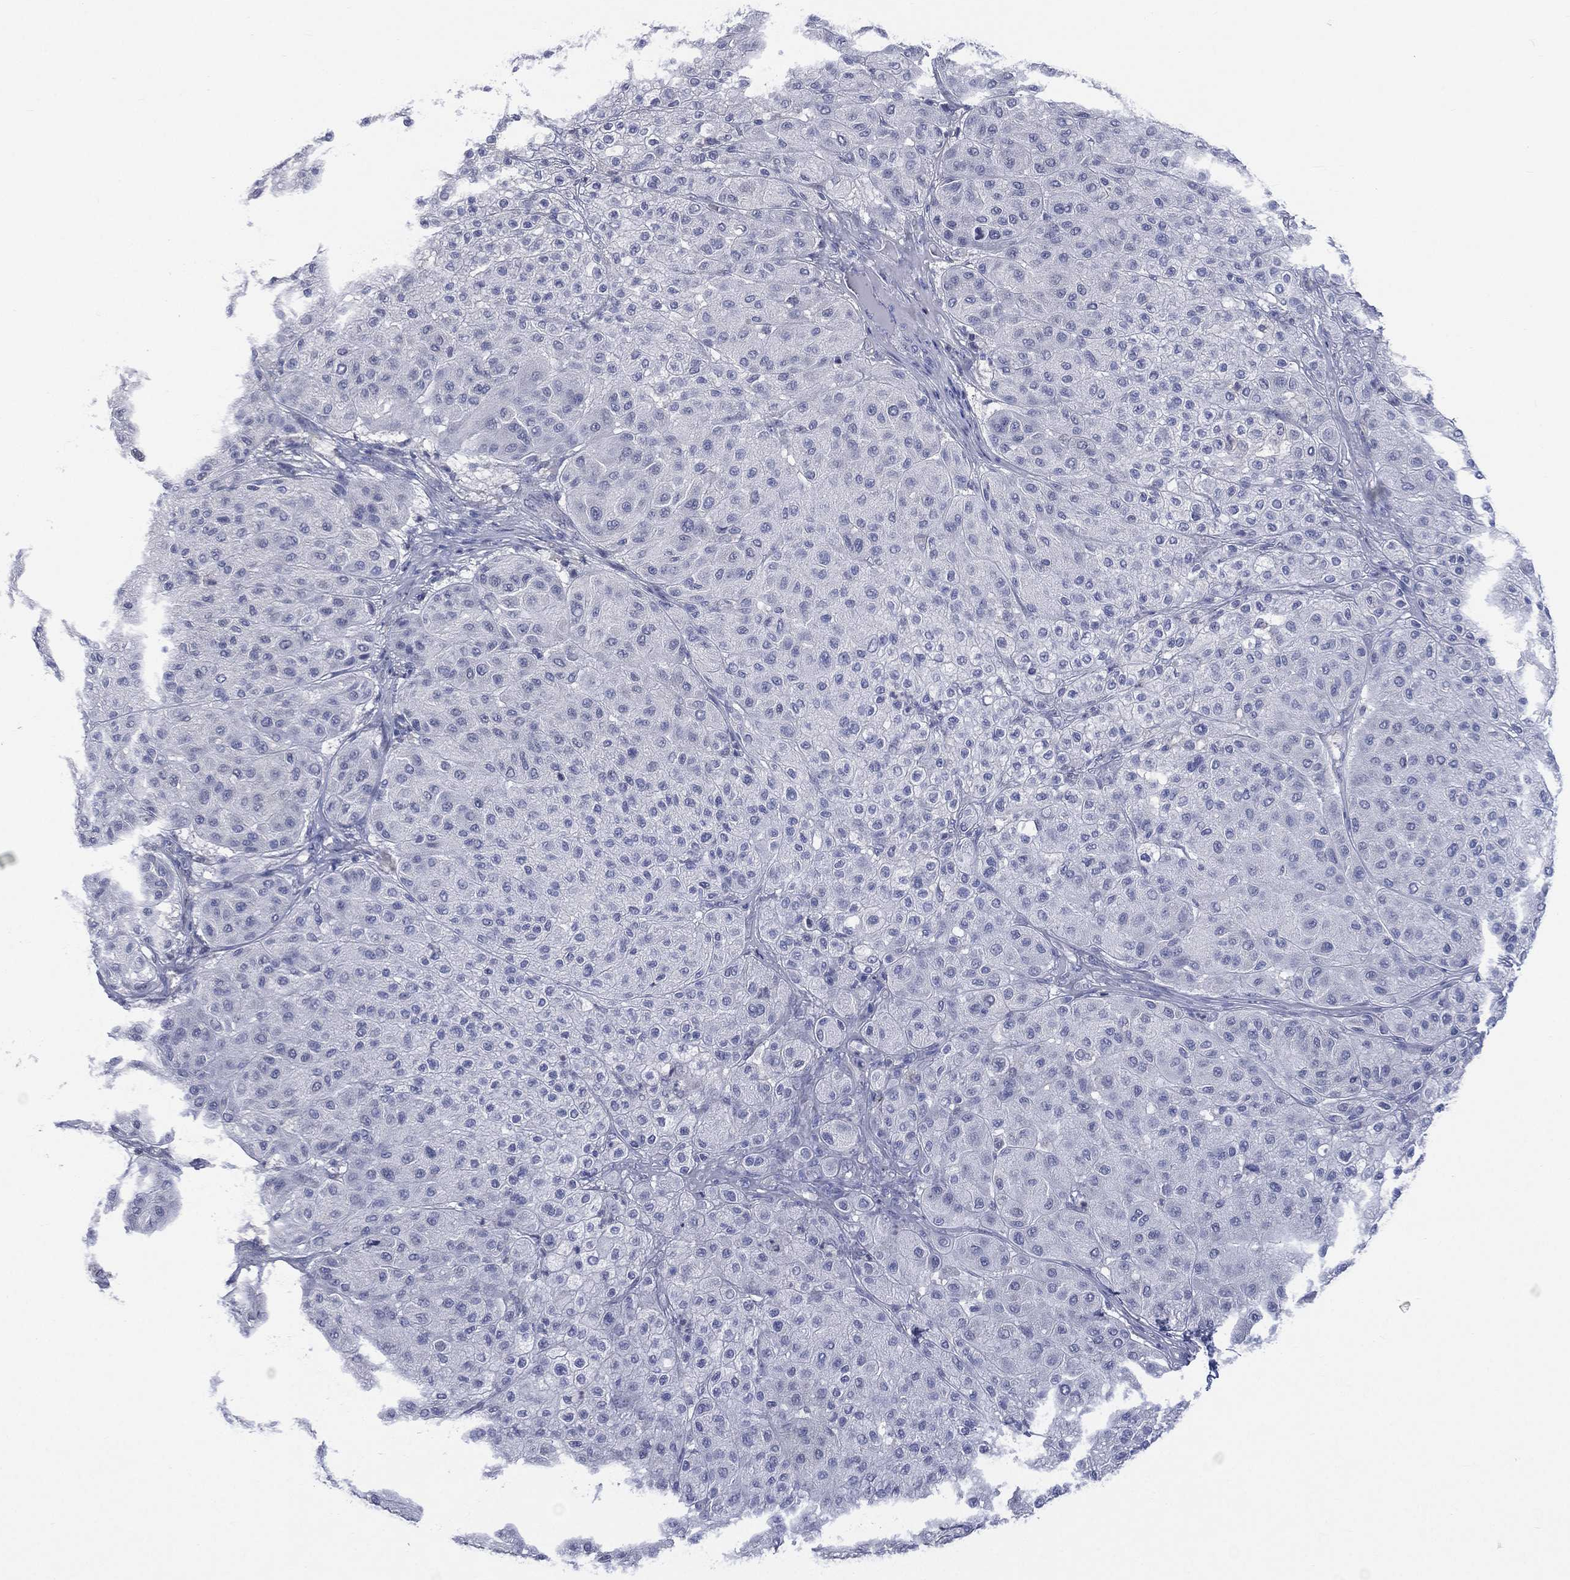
{"staining": {"intensity": "negative", "quantity": "none", "location": "none"}, "tissue": "melanoma", "cell_type": "Tumor cells", "image_type": "cancer", "snomed": [{"axis": "morphology", "description": "Malignant melanoma, Metastatic site"}, {"axis": "topography", "description": "Smooth muscle"}], "caption": "An image of melanoma stained for a protein shows no brown staining in tumor cells. Brightfield microscopy of IHC stained with DAB (brown) and hematoxylin (blue), captured at high magnification.", "gene": "AKAP3", "patient": {"sex": "male", "age": 41}}